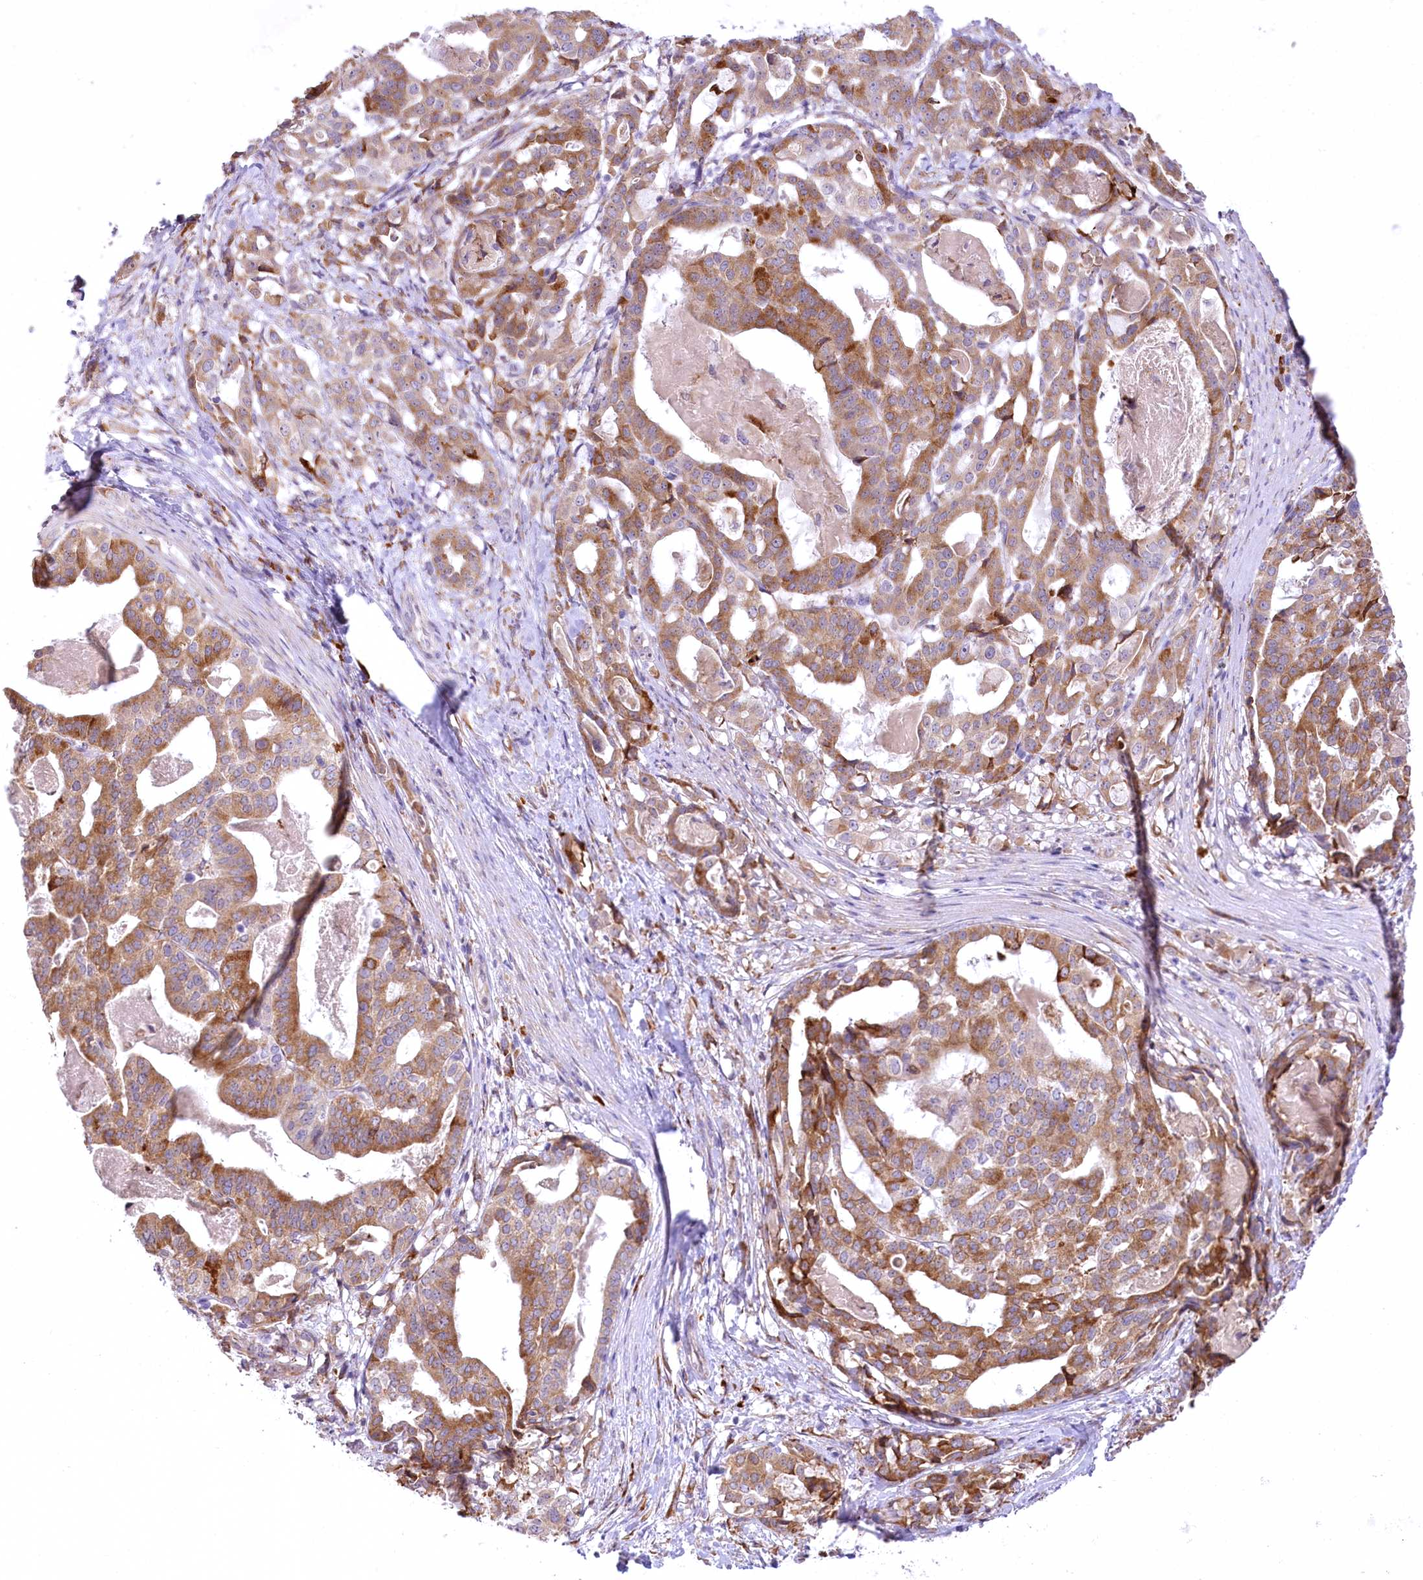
{"staining": {"intensity": "moderate", "quantity": ">75%", "location": "cytoplasmic/membranous"}, "tissue": "stomach cancer", "cell_type": "Tumor cells", "image_type": "cancer", "snomed": [{"axis": "morphology", "description": "Adenocarcinoma, NOS"}, {"axis": "topography", "description": "Stomach"}], "caption": "Immunohistochemistry of stomach adenocarcinoma displays medium levels of moderate cytoplasmic/membranous positivity in approximately >75% of tumor cells. (brown staining indicates protein expression, while blue staining denotes nuclei).", "gene": "NCKAP5", "patient": {"sex": "male", "age": 48}}